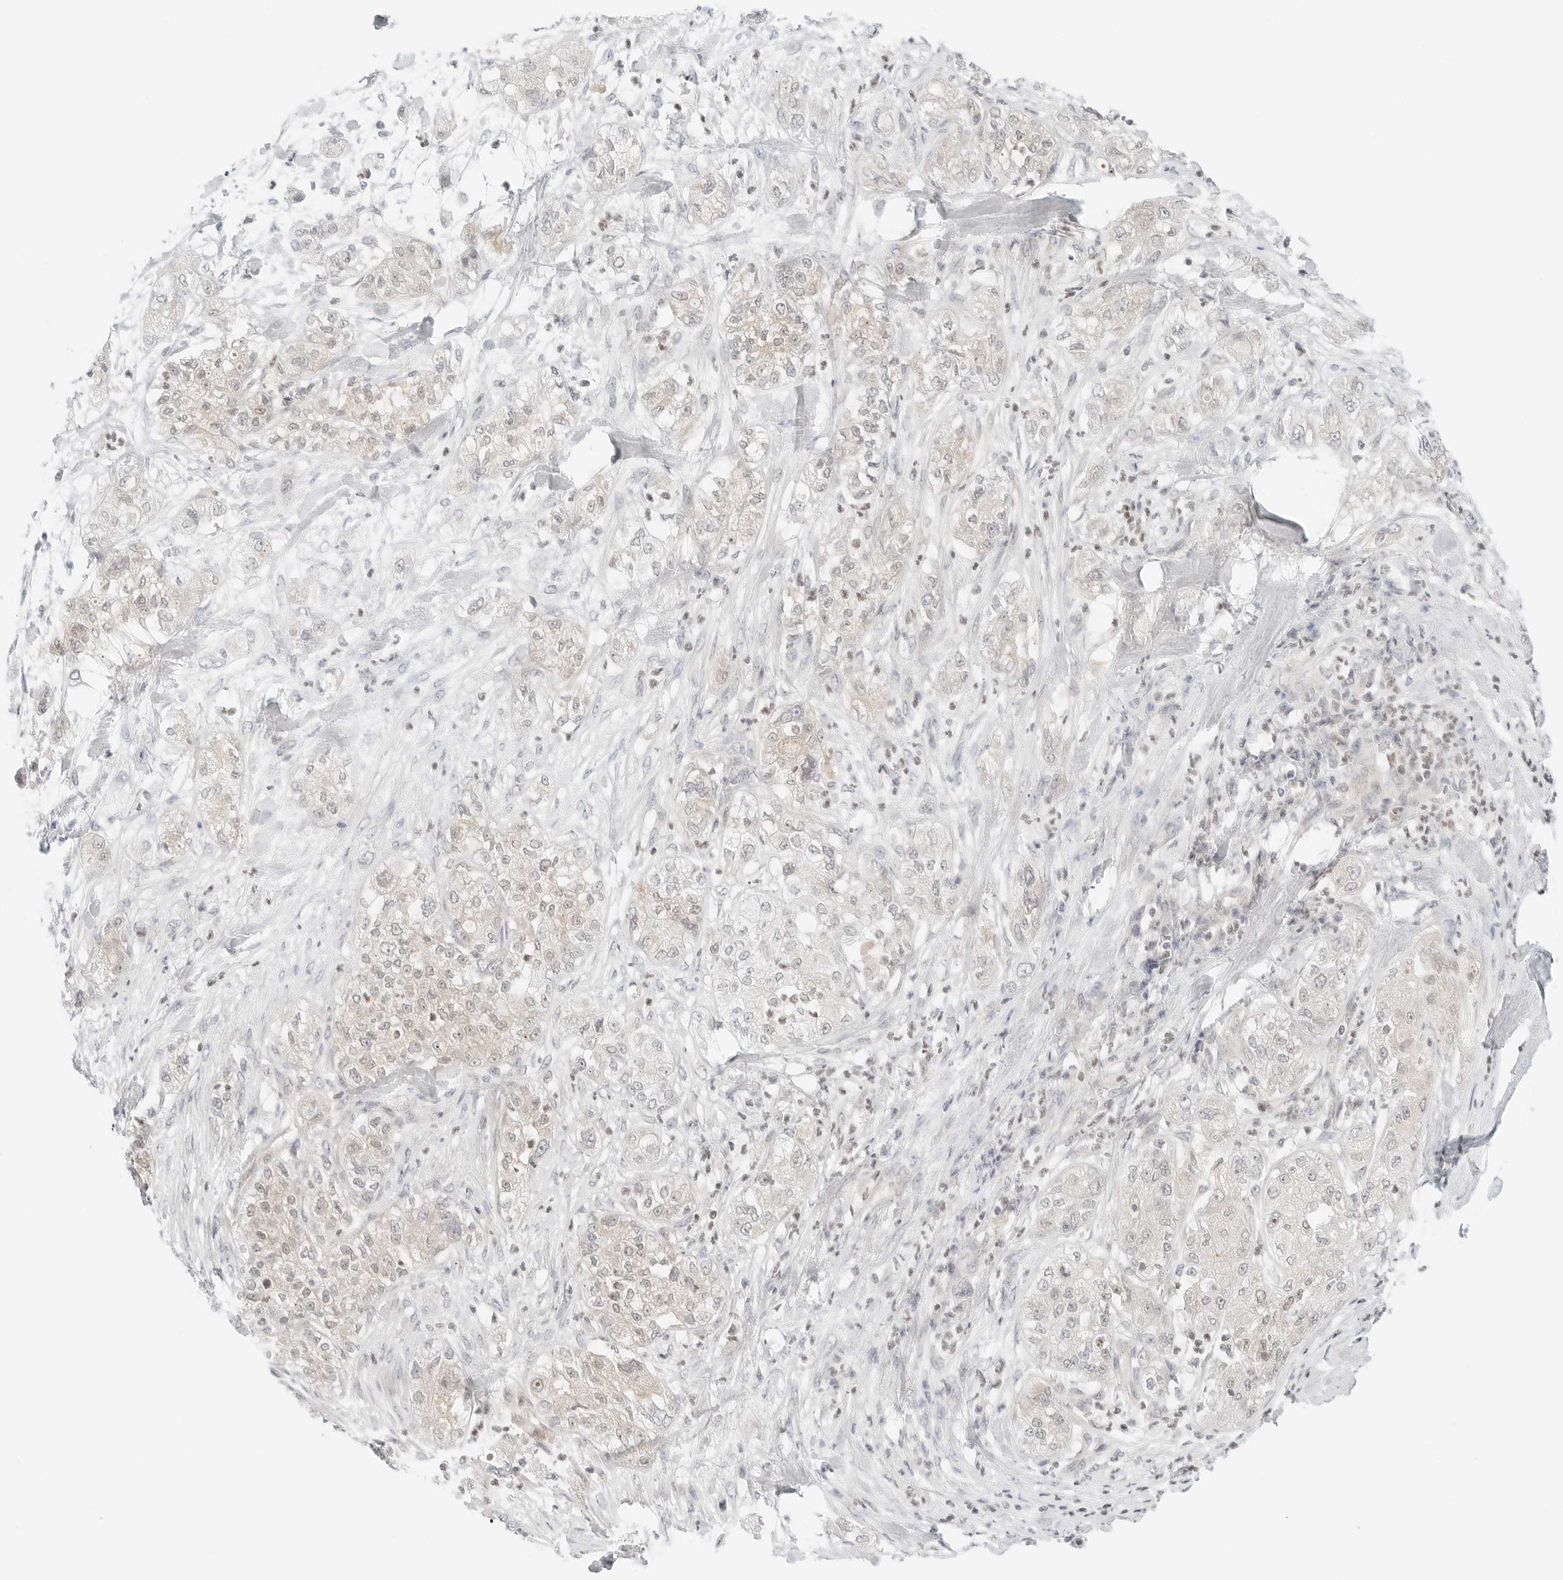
{"staining": {"intensity": "weak", "quantity": "<25%", "location": "nuclear"}, "tissue": "pancreatic cancer", "cell_type": "Tumor cells", "image_type": "cancer", "snomed": [{"axis": "morphology", "description": "Adenocarcinoma, NOS"}, {"axis": "topography", "description": "Pancreas"}], "caption": "An immunohistochemistry image of pancreatic adenocarcinoma is shown. There is no staining in tumor cells of pancreatic adenocarcinoma.", "gene": "IQCC", "patient": {"sex": "female", "age": 78}}